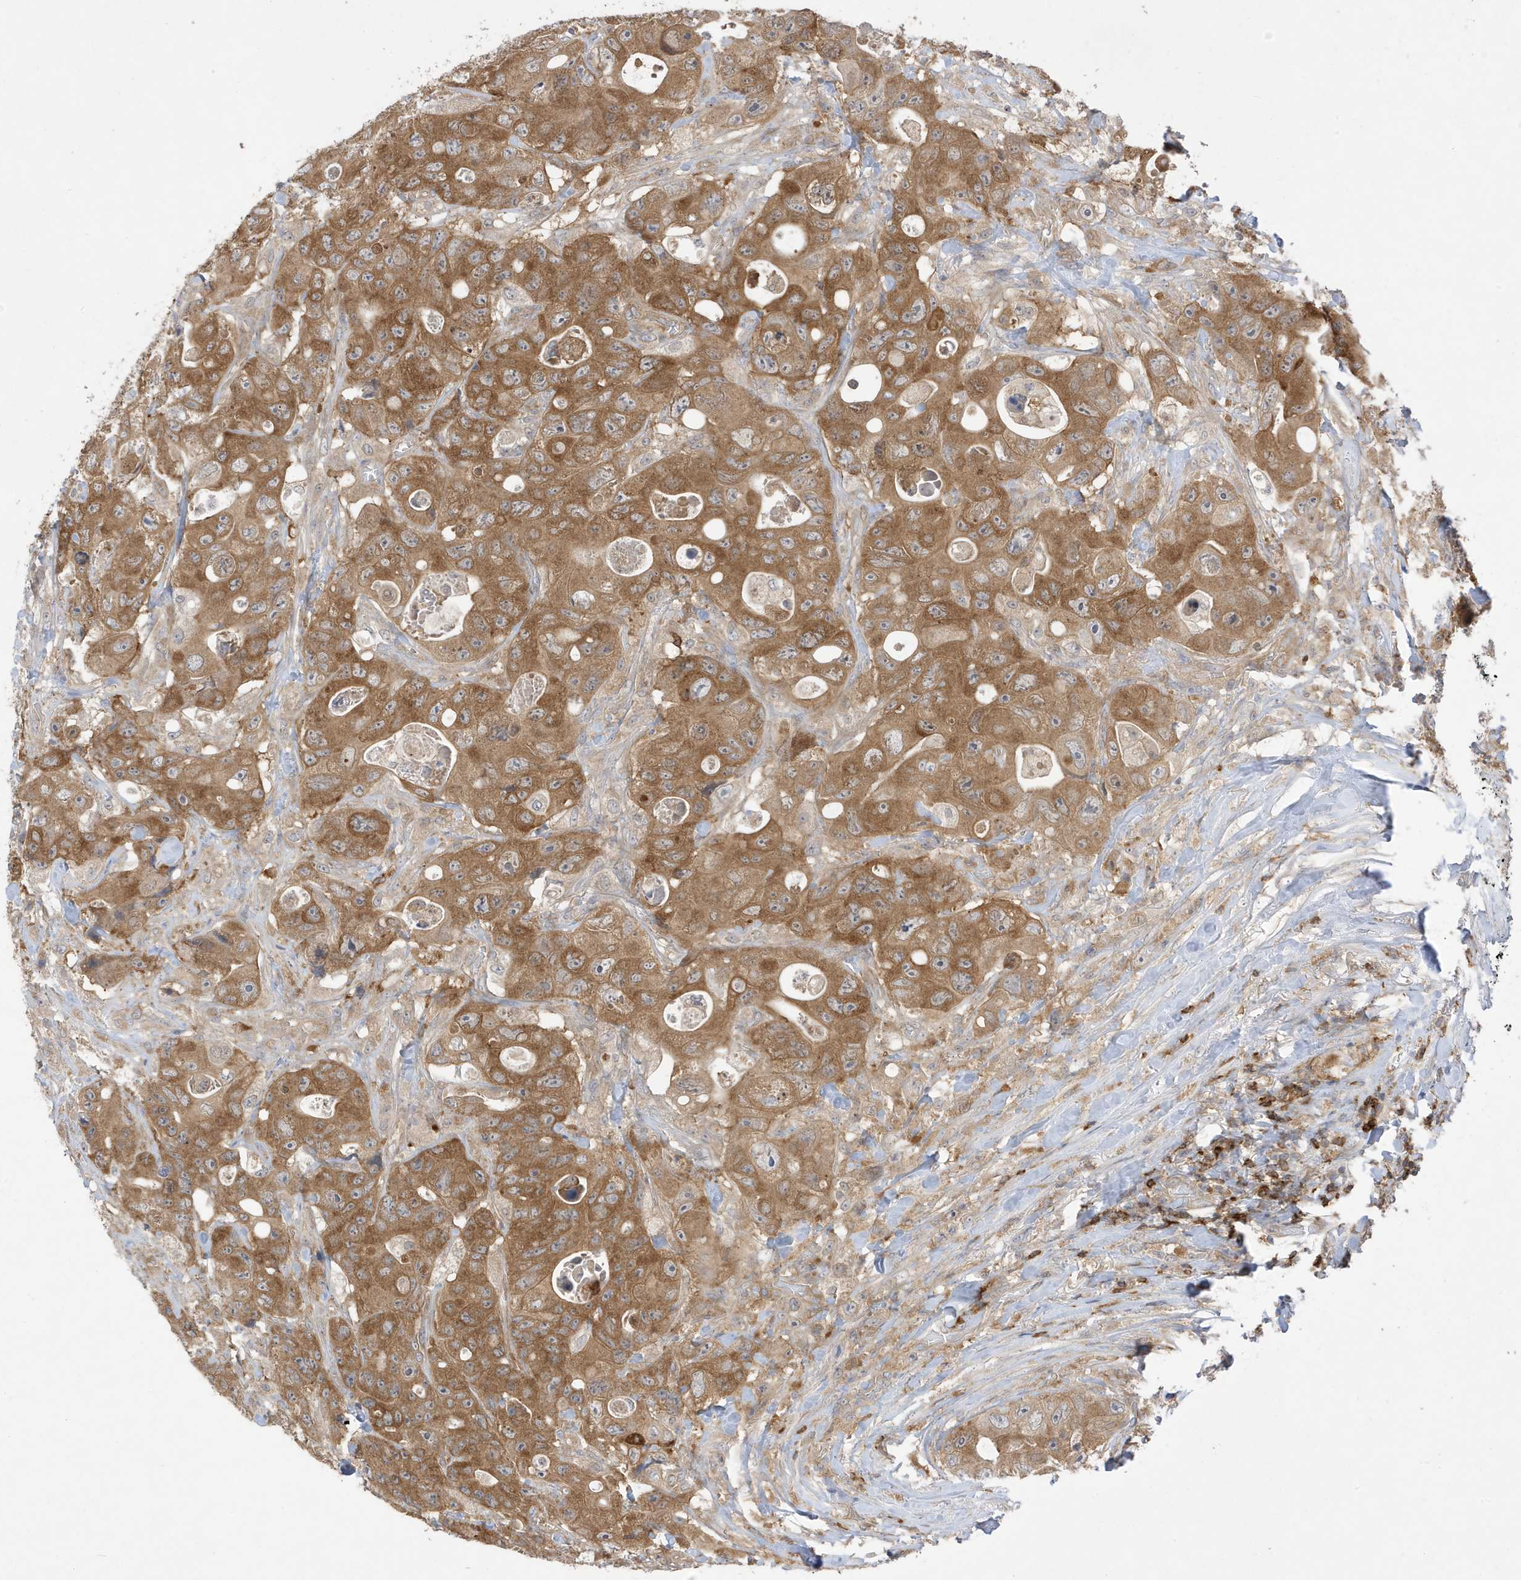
{"staining": {"intensity": "moderate", "quantity": ">75%", "location": "cytoplasmic/membranous"}, "tissue": "colorectal cancer", "cell_type": "Tumor cells", "image_type": "cancer", "snomed": [{"axis": "morphology", "description": "Adenocarcinoma, NOS"}, {"axis": "topography", "description": "Colon"}], "caption": "This is an image of immunohistochemistry (IHC) staining of colorectal adenocarcinoma, which shows moderate expression in the cytoplasmic/membranous of tumor cells.", "gene": "PHACTR2", "patient": {"sex": "female", "age": 46}}